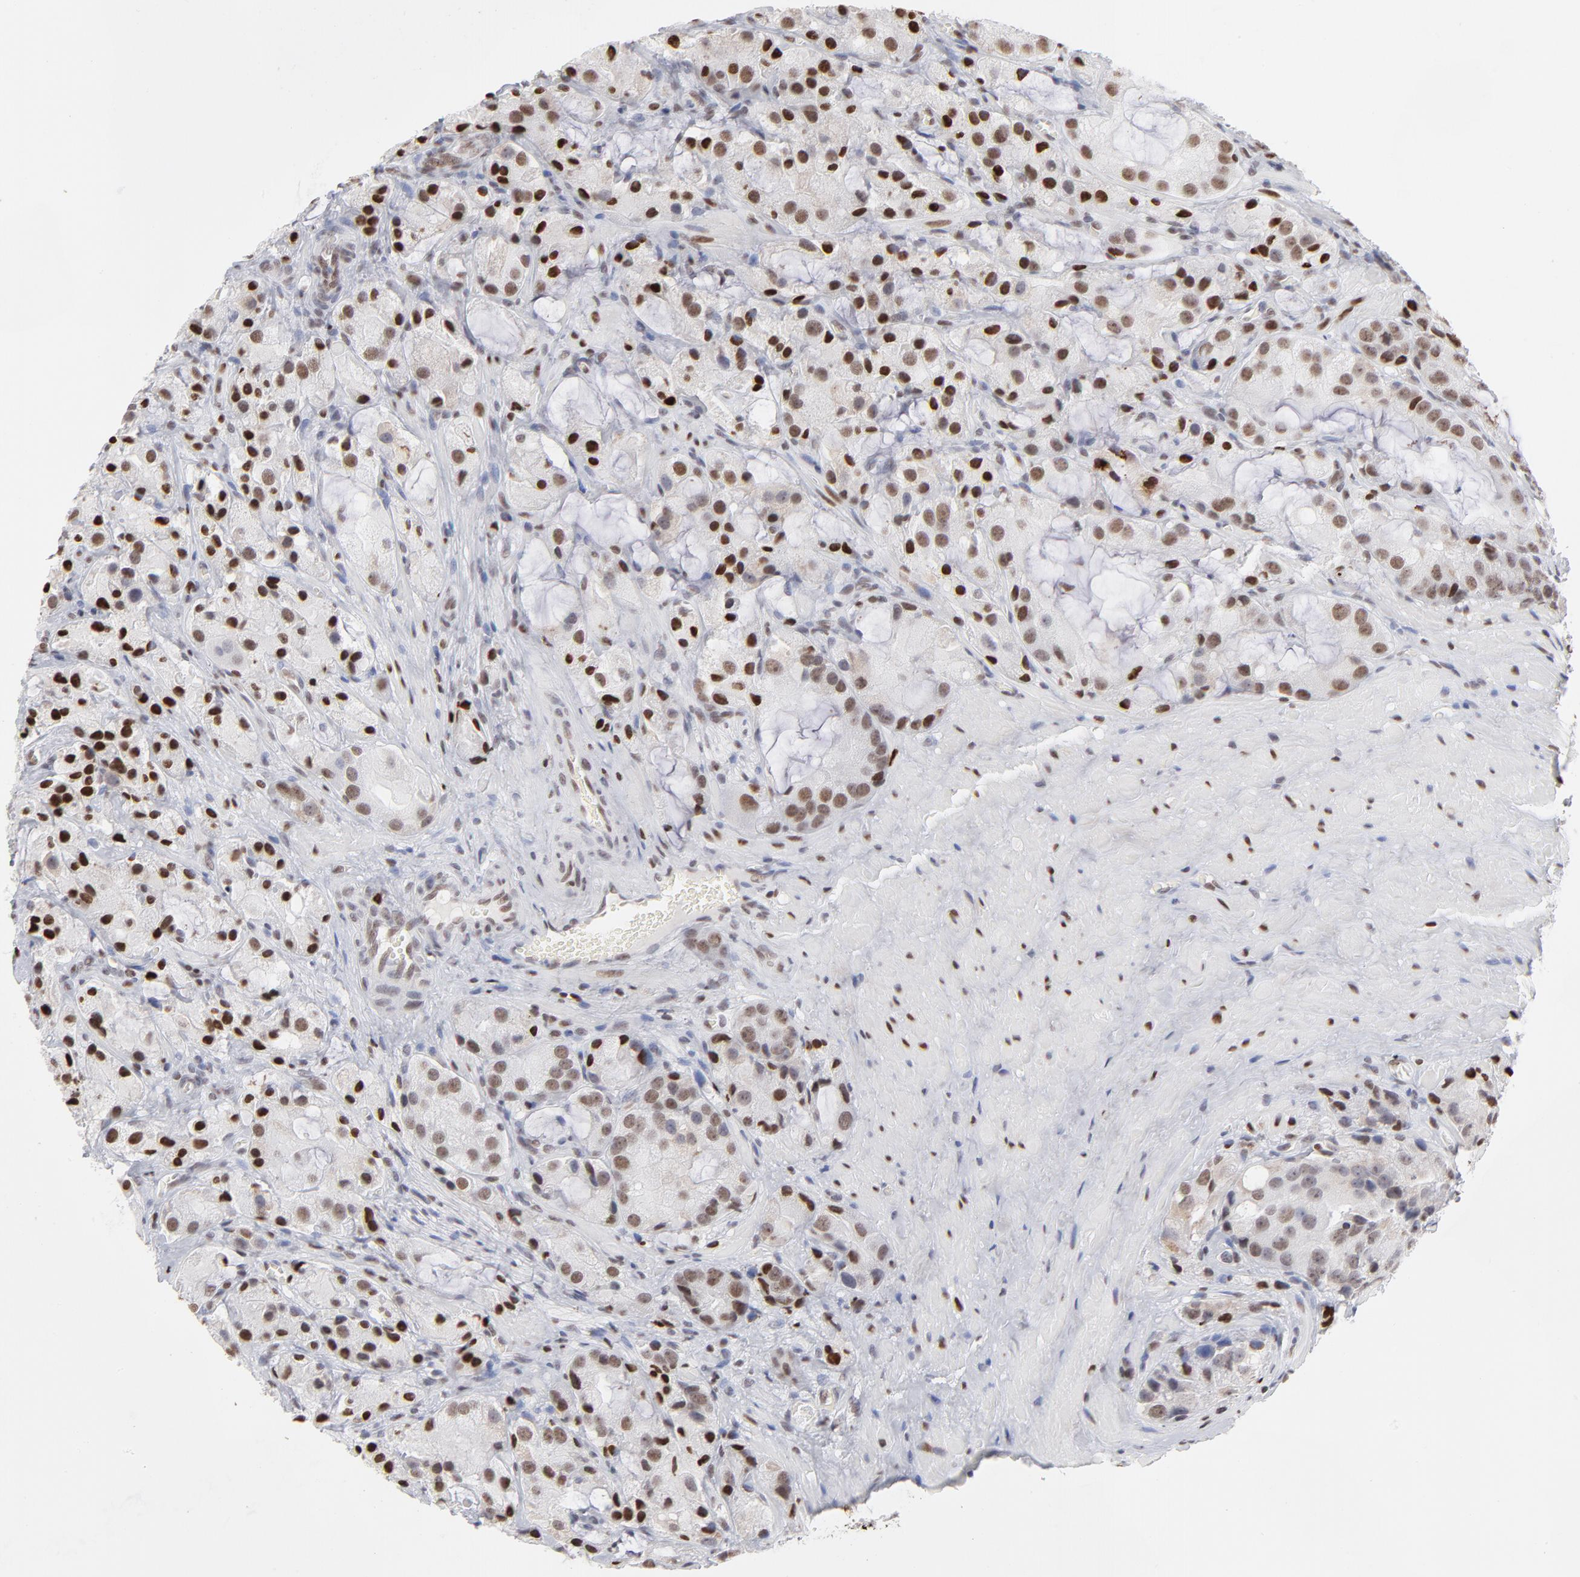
{"staining": {"intensity": "strong", "quantity": "25%-75%", "location": "nuclear"}, "tissue": "prostate cancer", "cell_type": "Tumor cells", "image_type": "cancer", "snomed": [{"axis": "morphology", "description": "Adenocarcinoma, High grade"}, {"axis": "topography", "description": "Prostate"}], "caption": "Strong nuclear expression is appreciated in approximately 25%-75% of tumor cells in prostate cancer.", "gene": "PARP1", "patient": {"sex": "male", "age": 70}}